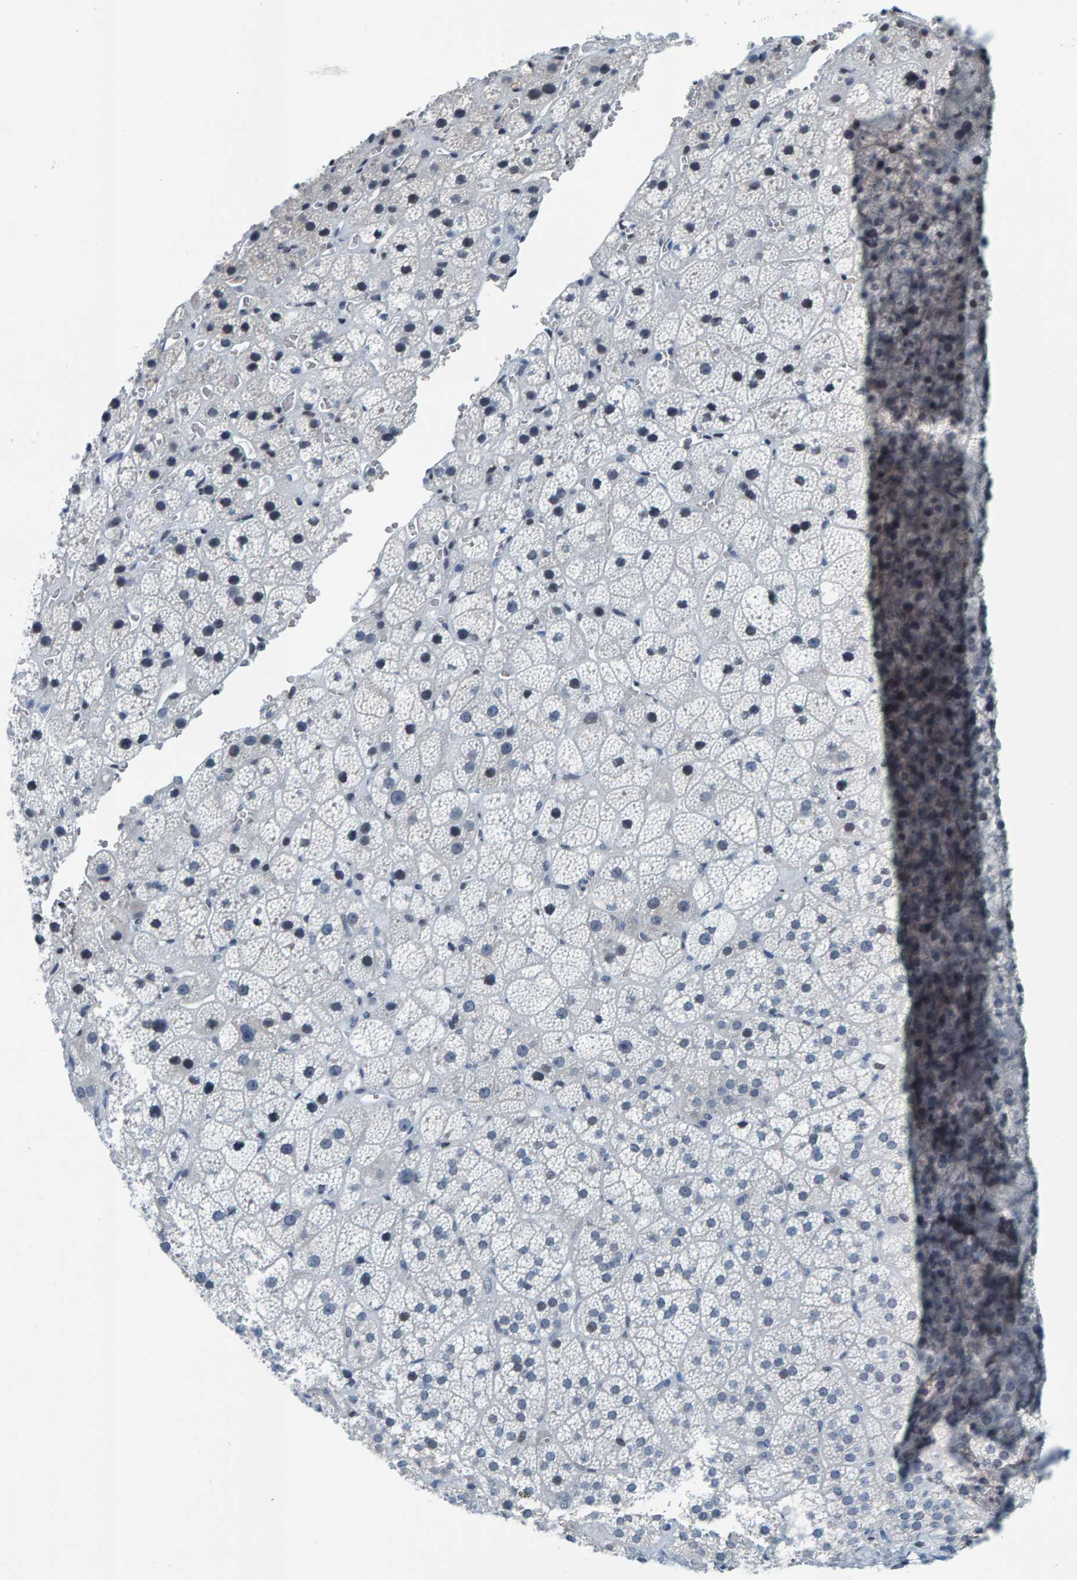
{"staining": {"intensity": "weak", "quantity": "<25%", "location": "cytoplasmic/membranous,nuclear"}, "tissue": "adrenal gland", "cell_type": "Glandular cells", "image_type": "normal", "snomed": [{"axis": "morphology", "description": "Normal tissue, NOS"}, {"axis": "topography", "description": "Adrenal gland"}], "caption": "A micrograph of adrenal gland stained for a protein demonstrates no brown staining in glandular cells. (Brightfield microscopy of DAB (3,3'-diaminobenzidine) IHC at high magnification).", "gene": "CNP", "patient": {"sex": "female", "age": 44}}